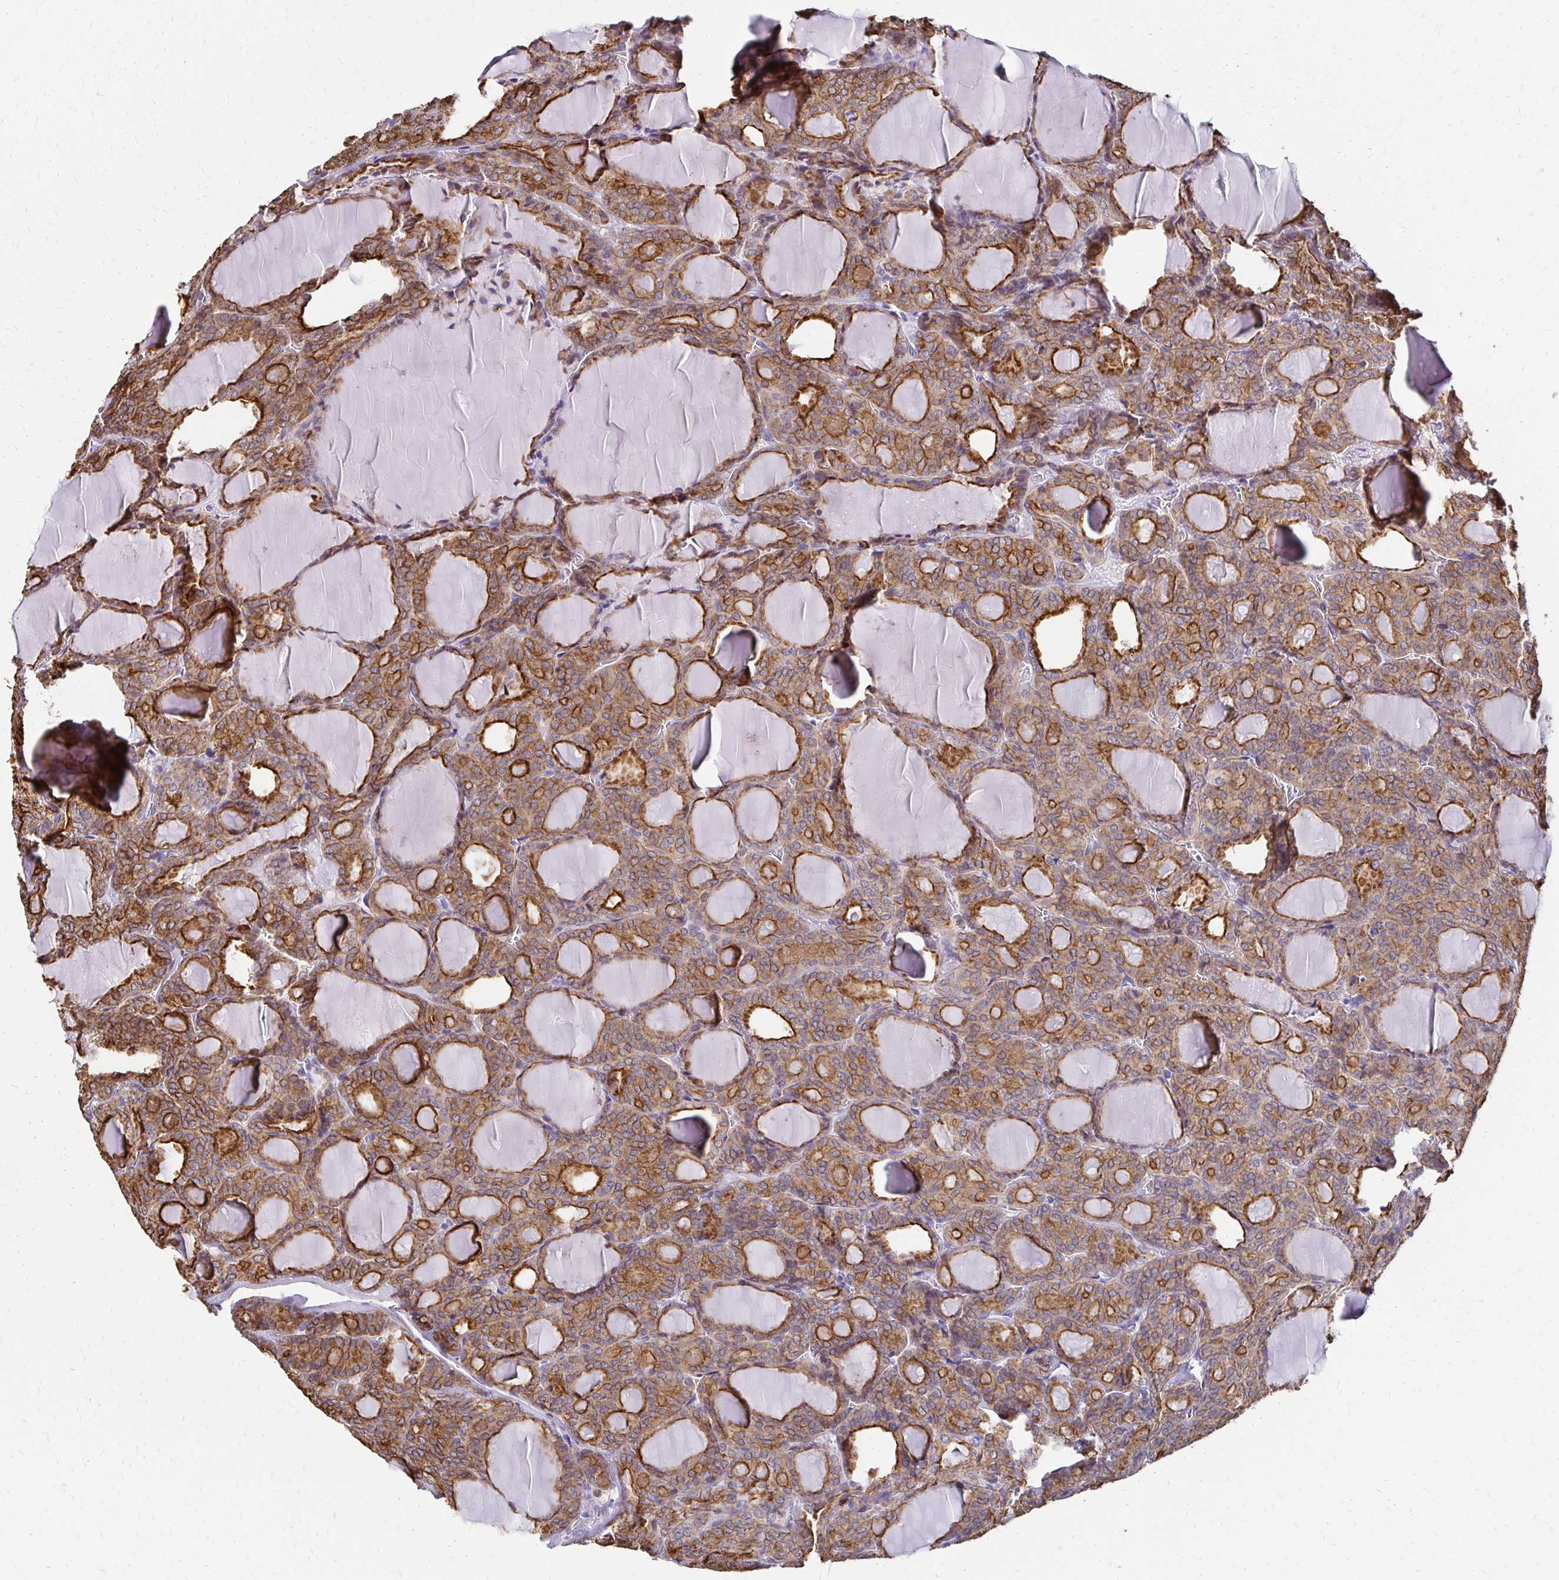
{"staining": {"intensity": "moderate", "quantity": ">75%", "location": "cytoplasmic/membranous"}, "tissue": "thyroid cancer", "cell_type": "Tumor cells", "image_type": "cancer", "snomed": [{"axis": "morphology", "description": "Follicular adenoma carcinoma, NOS"}, {"axis": "topography", "description": "Thyroid gland"}], "caption": "A brown stain labels moderate cytoplasmic/membranous positivity of a protein in thyroid cancer tumor cells.", "gene": "C1QTNF2", "patient": {"sex": "male", "age": 74}}